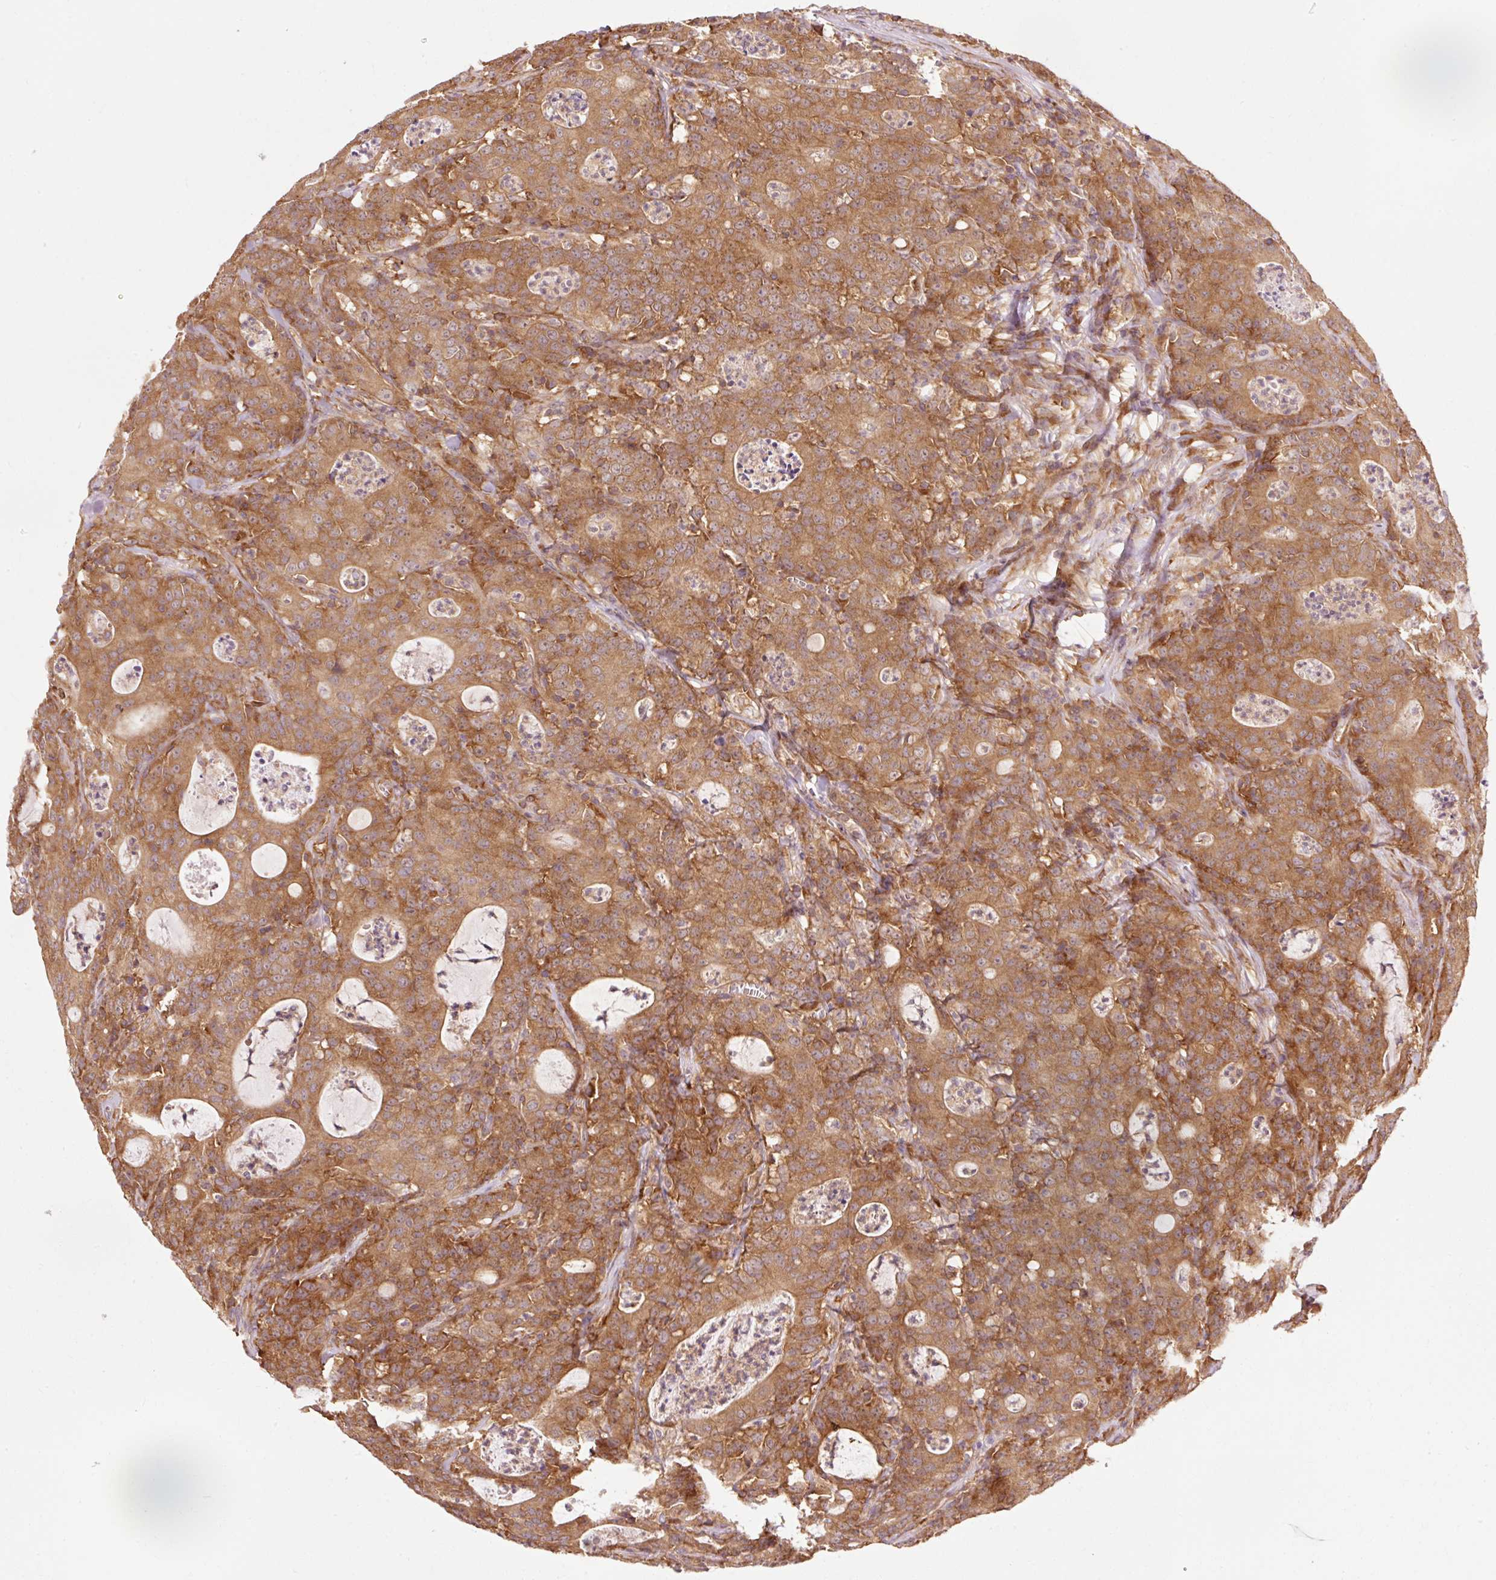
{"staining": {"intensity": "strong", "quantity": ">75%", "location": "cytoplasmic/membranous"}, "tissue": "colorectal cancer", "cell_type": "Tumor cells", "image_type": "cancer", "snomed": [{"axis": "morphology", "description": "Adenocarcinoma, NOS"}, {"axis": "topography", "description": "Colon"}], "caption": "Adenocarcinoma (colorectal) stained with a brown dye shows strong cytoplasmic/membranous positive expression in approximately >75% of tumor cells.", "gene": "PDAP1", "patient": {"sex": "male", "age": 83}}